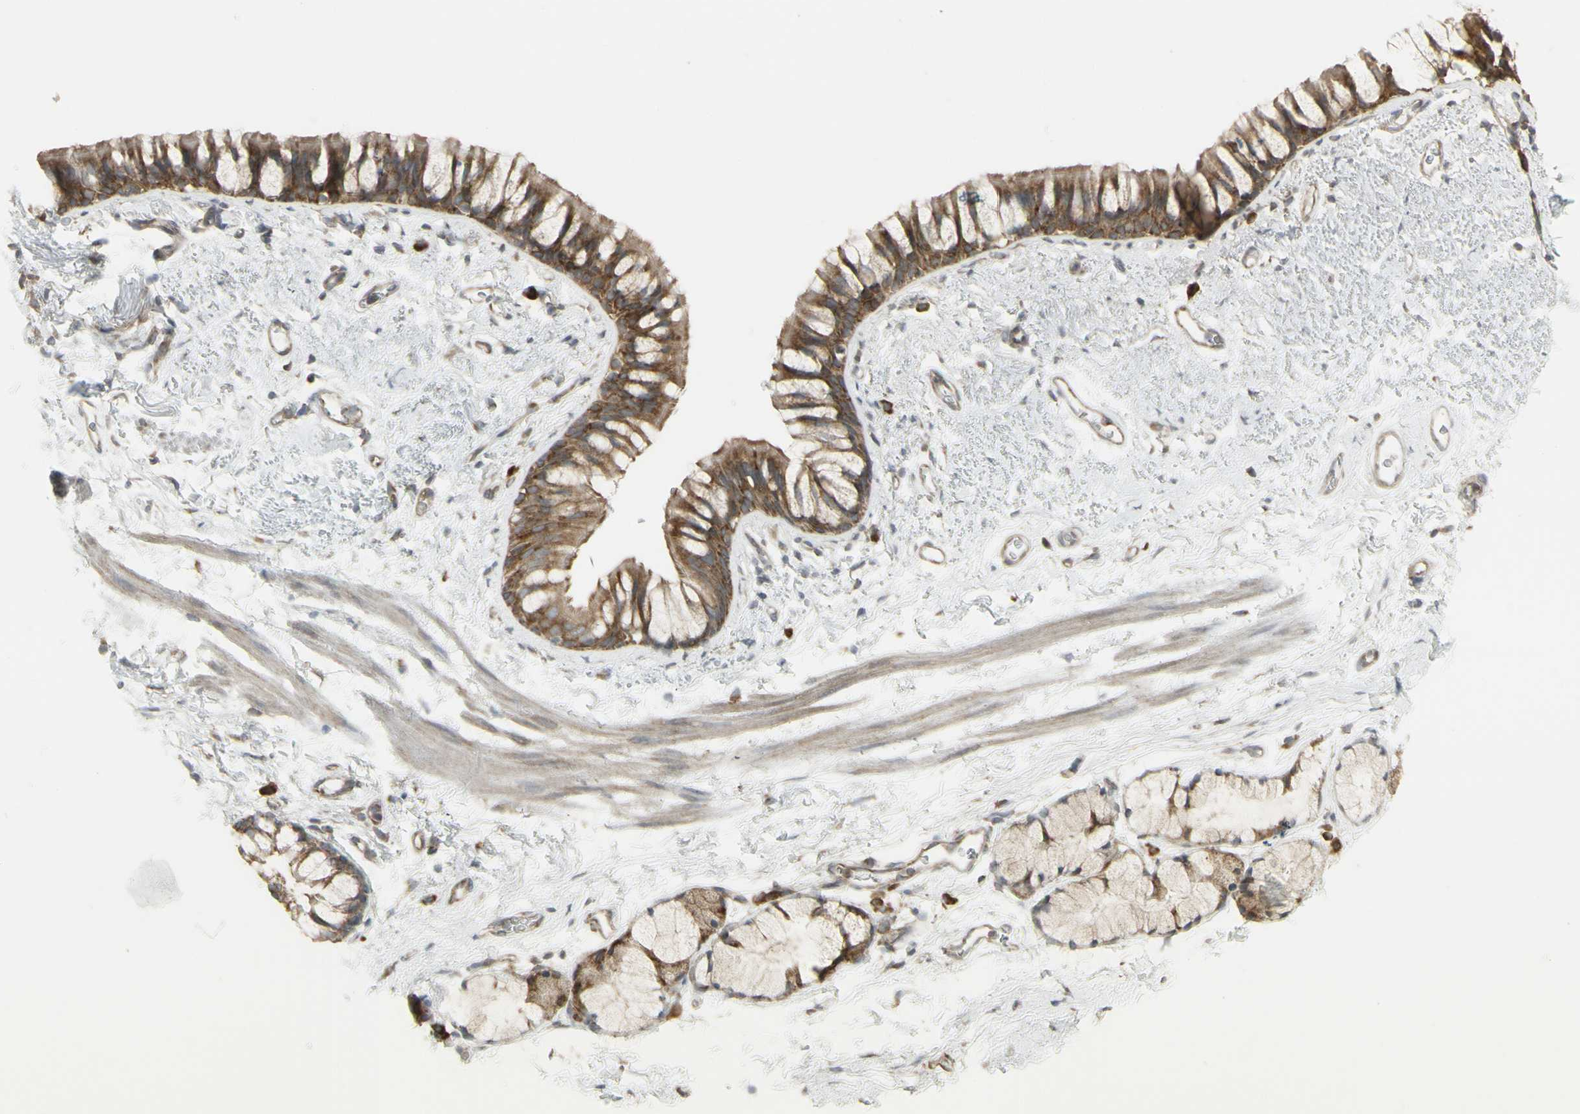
{"staining": {"intensity": "moderate", "quantity": ">75%", "location": "cytoplasmic/membranous"}, "tissue": "adipose tissue", "cell_type": "Adipocytes", "image_type": "normal", "snomed": [{"axis": "morphology", "description": "Normal tissue, NOS"}, {"axis": "topography", "description": "Bronchus"}], "caption": "DAB immunohistochemical staining of unremarkable human adipose tissue exhibits moderate cytoplasmic/membranous protein staining in approximately >75% of adipocytes. (IHC, brightfield microscopy, high magnification).", "gene": "FKBP3", "patient": {"sex": "female", "age": 73}}